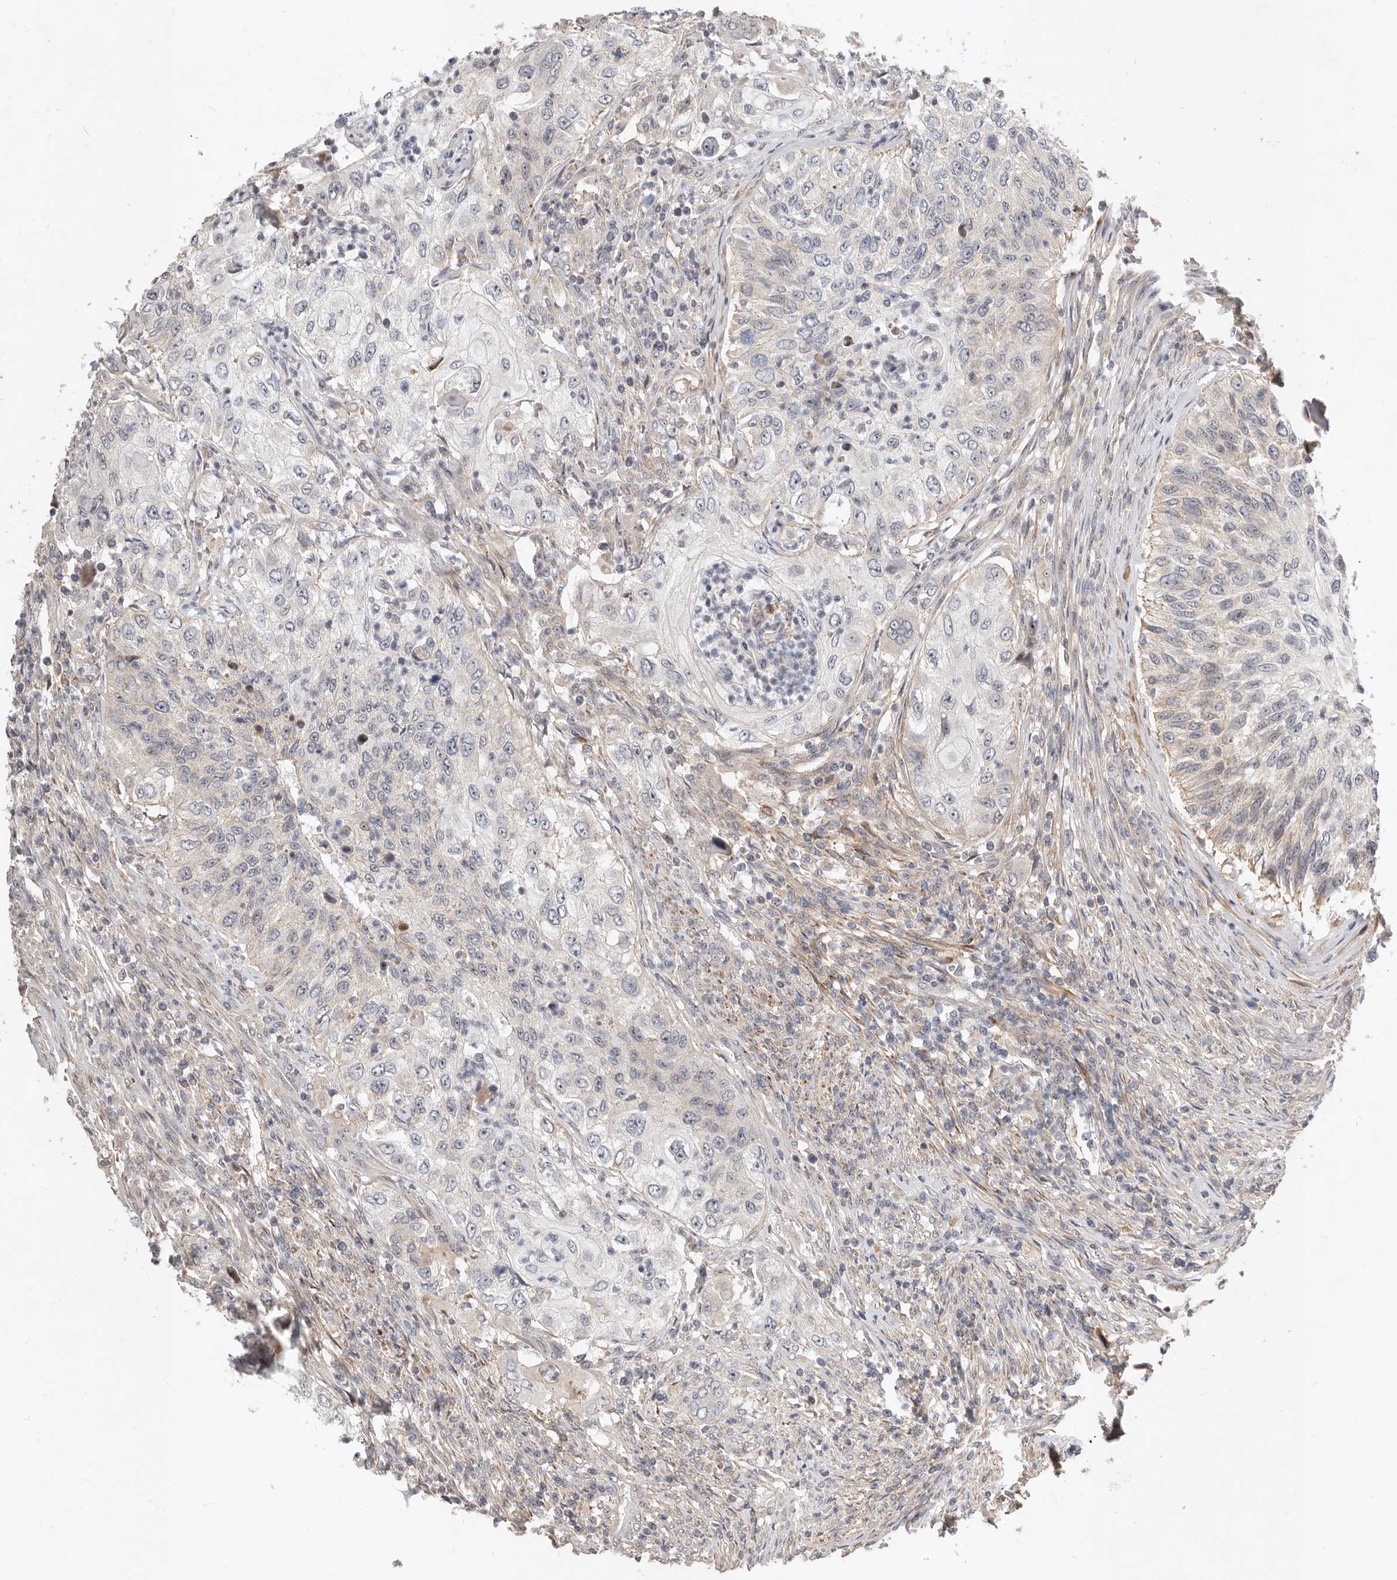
{"staining": {"intensity": "negative", "quantity": "none", "location": "none"}, "tissue": "urothelial cancer", "cell_type": "Tumor cells", "image_type": "cancer", "snomed": [{"axis": "morphology", "description": "Urothelial carcinoma, High grade"}, {"axis": "topography", "description": "Urinary bladder"}], "caption": "IHC micrograph of neoplastic tissue: human urothelial cancer stained with DAB shows no significant protein positivity in tumor cells.", "gene": "MICALL2", "patient": {"sex": "female", "age": 60}}